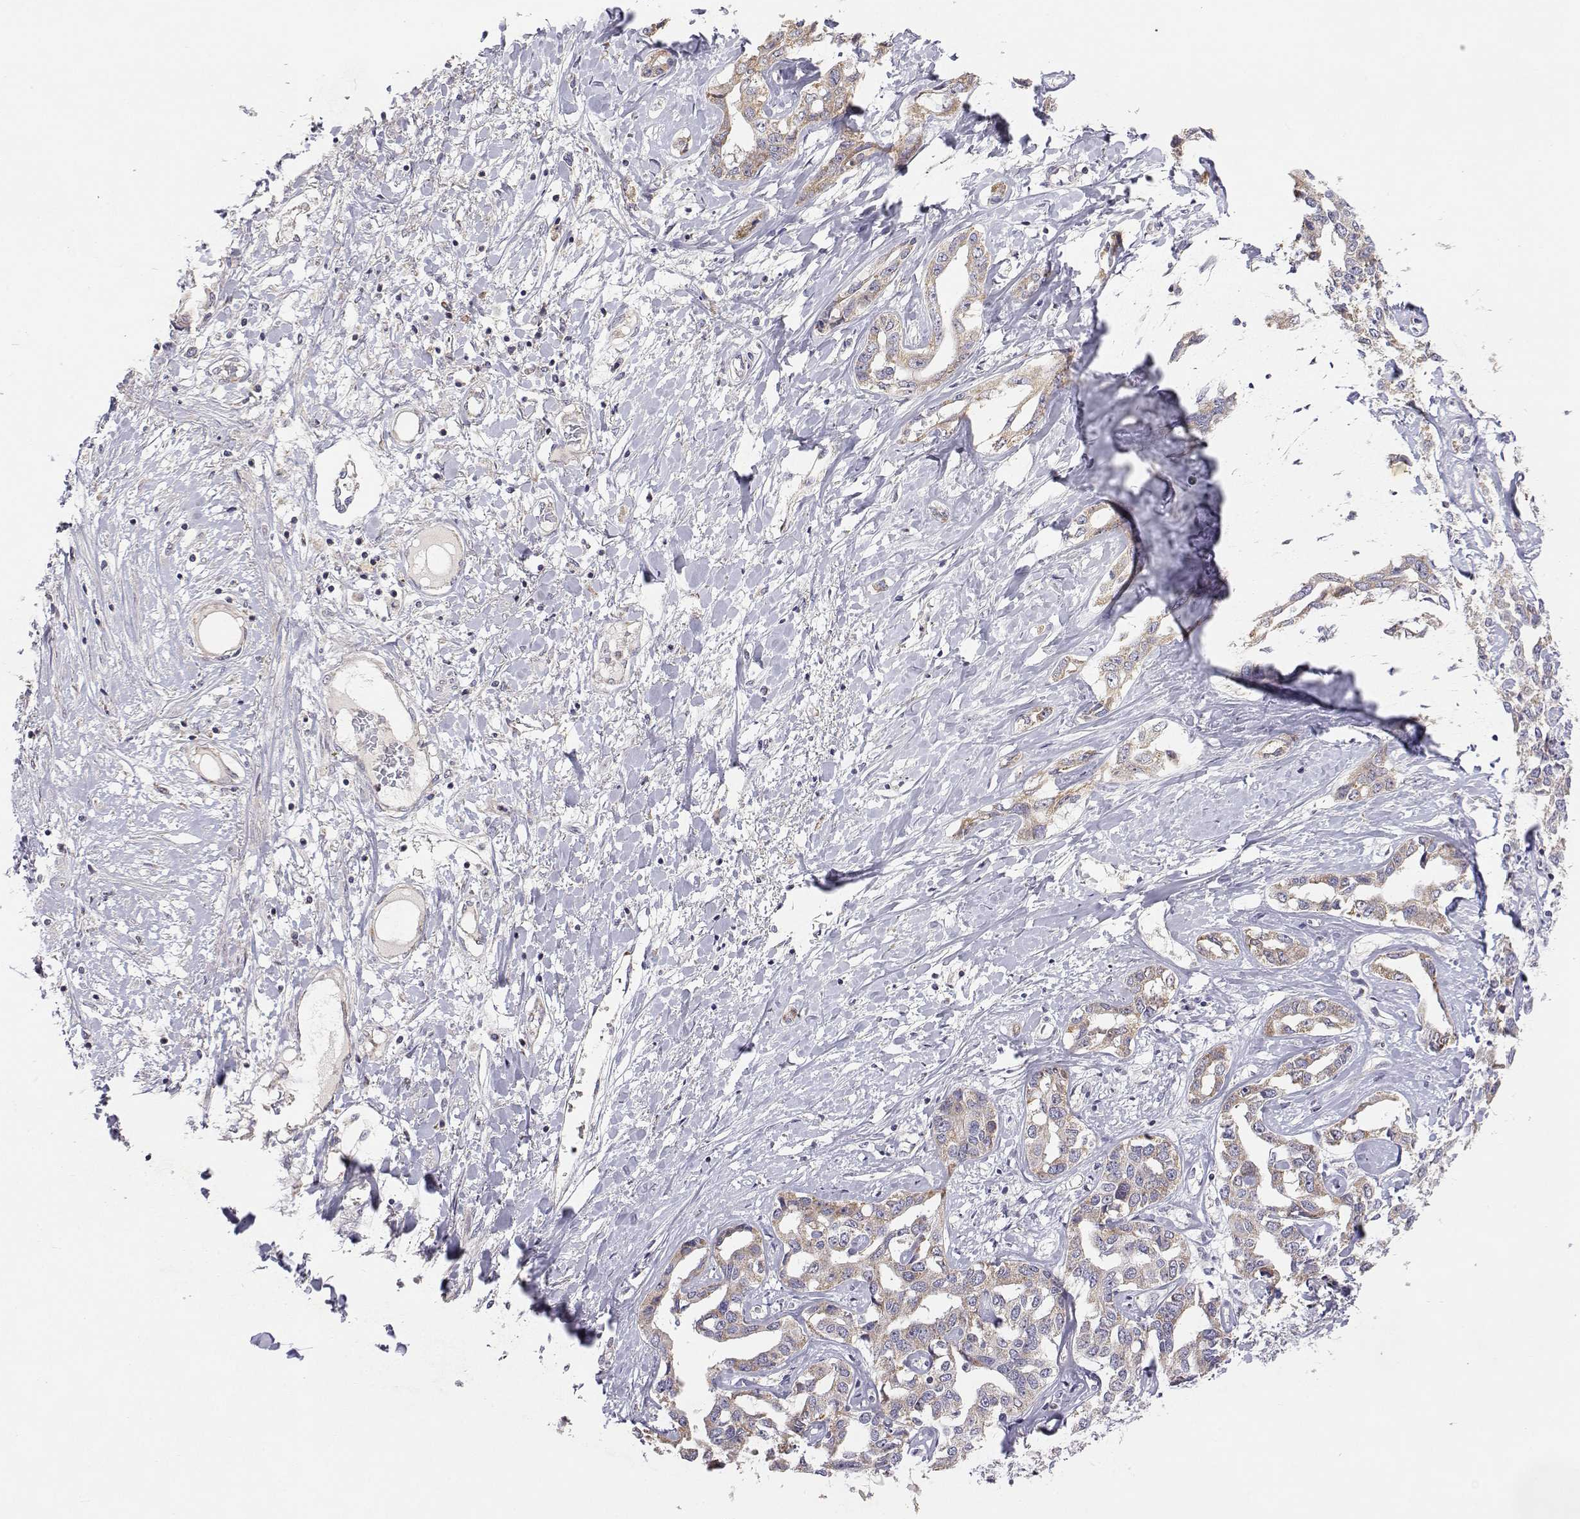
{"staining": {"intensity": "weak", "quantity": "25%-75%", "location": "cytoplasmic/membranous"}, "tissue": "liver cancer", "cell_type": "Tumor cells", "image_type": "cancer", "snomed": [{"axis": "morphology", "description": "Cholangiocarcinoma"}, {"axis": "topography", "description": "Liver"}], "caption": "Immunohistochemical staining of liver cholangiocarcinoma reveals low levels of weak cytoplasmic/membranous expression in about 25%-75% of tumor cells. Immunohistochemistry stains the protein of interest in brown and the nuclei are stained blue.", "gene": "MRPL3", "patient": {"sex": "male", "age": 59}}